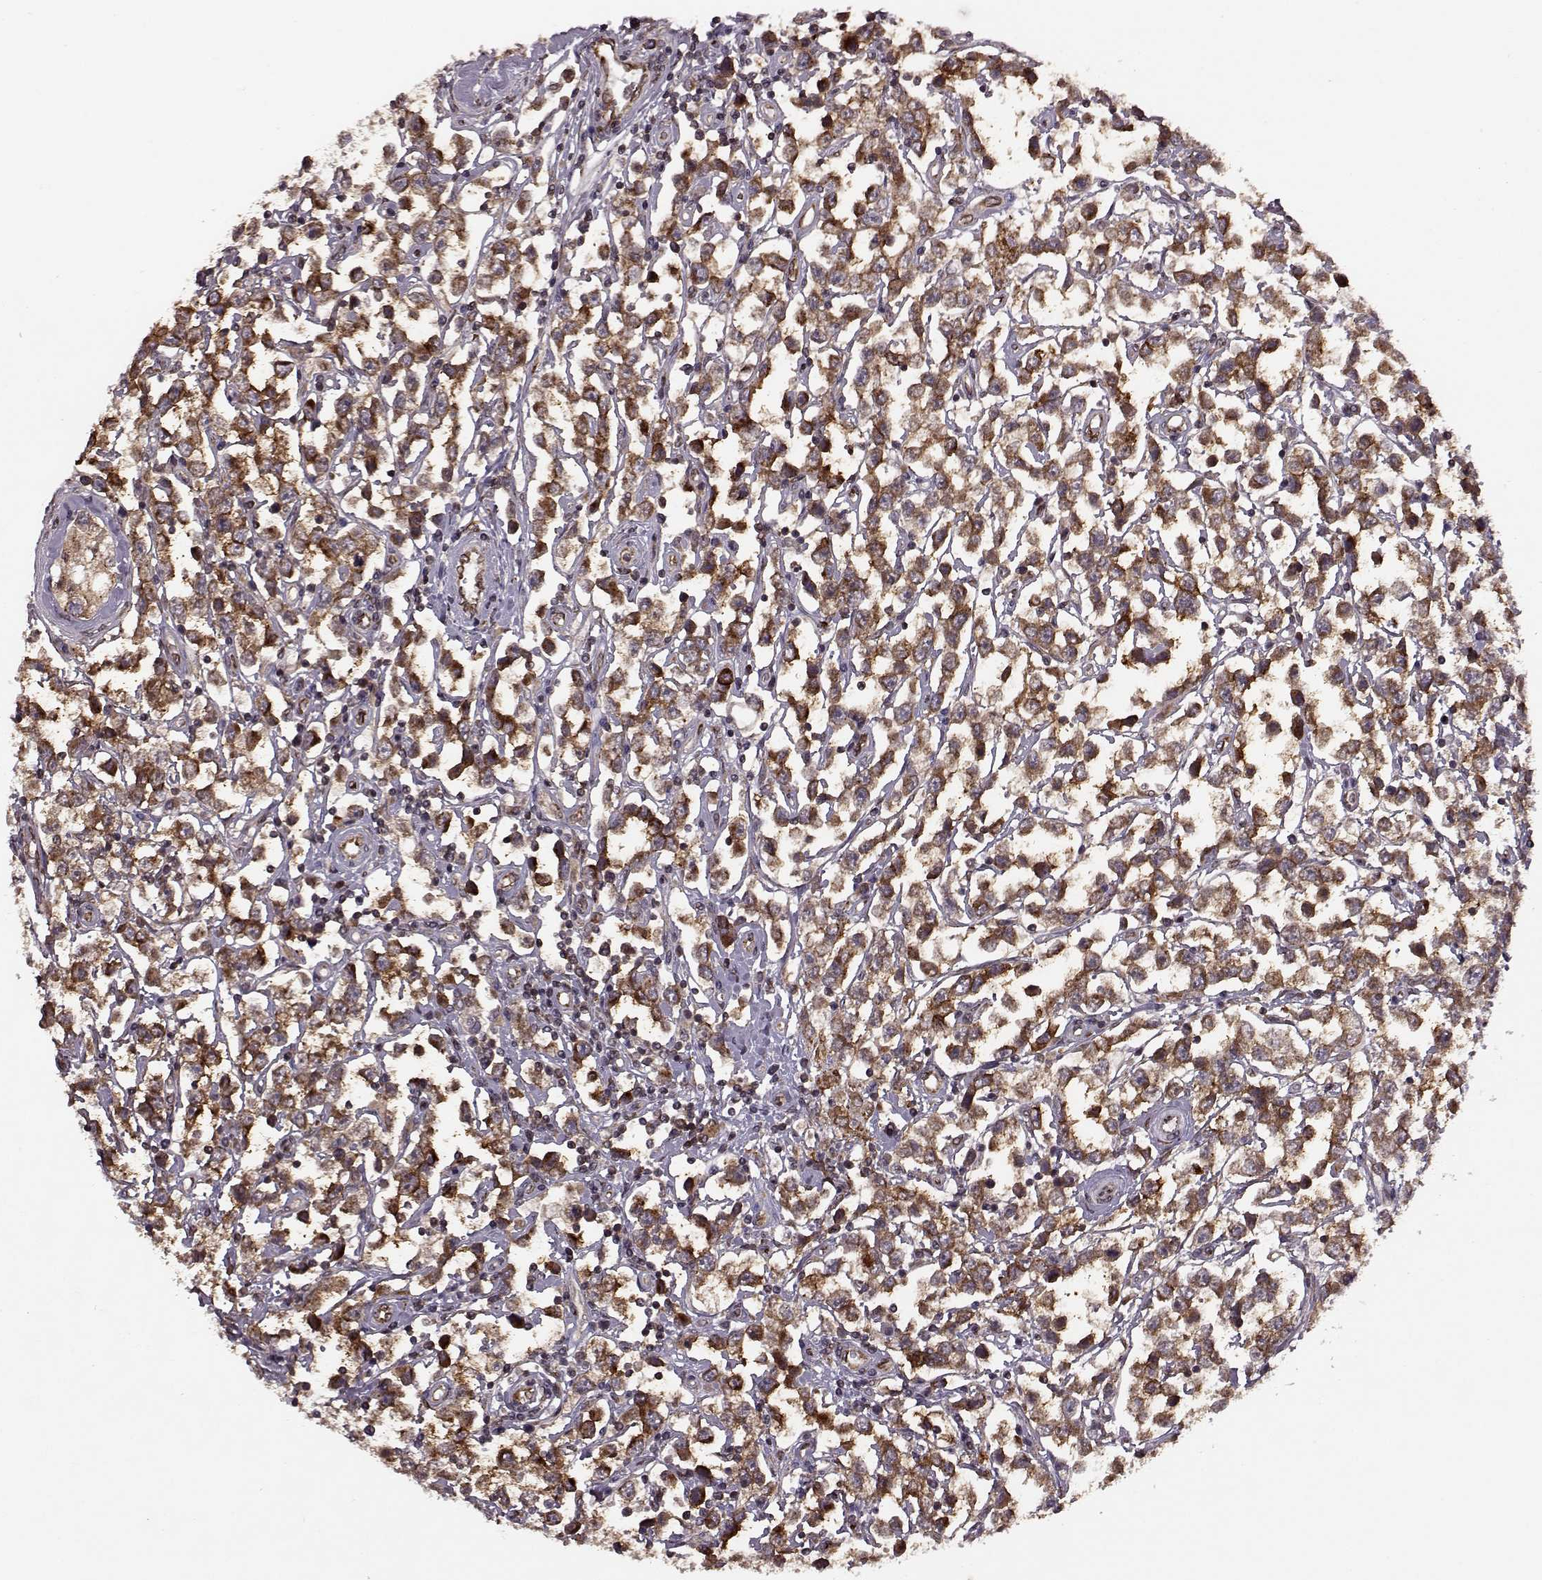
{"staining": {"intensity": "strong", "quantity": "25%-75%", "location": "cytoplasmic/membranous"}, "tissue": "testis cancer", "cell_type": "Tumor cells", "image_type": "cancer", "snomed": [{"axis": "morphology", "description": "Seminoma, NOS"}, {"axis": "topography", "description": "Testis"}], "caption": "There is high levels of strong cytoplasmic/membranous expression in tumor cells of seminoma (testis), as demonstrated by immunohistochemical staining (brown color).", "gene": "YIPF5", "patient": {"sex": "male", "age": 34}}